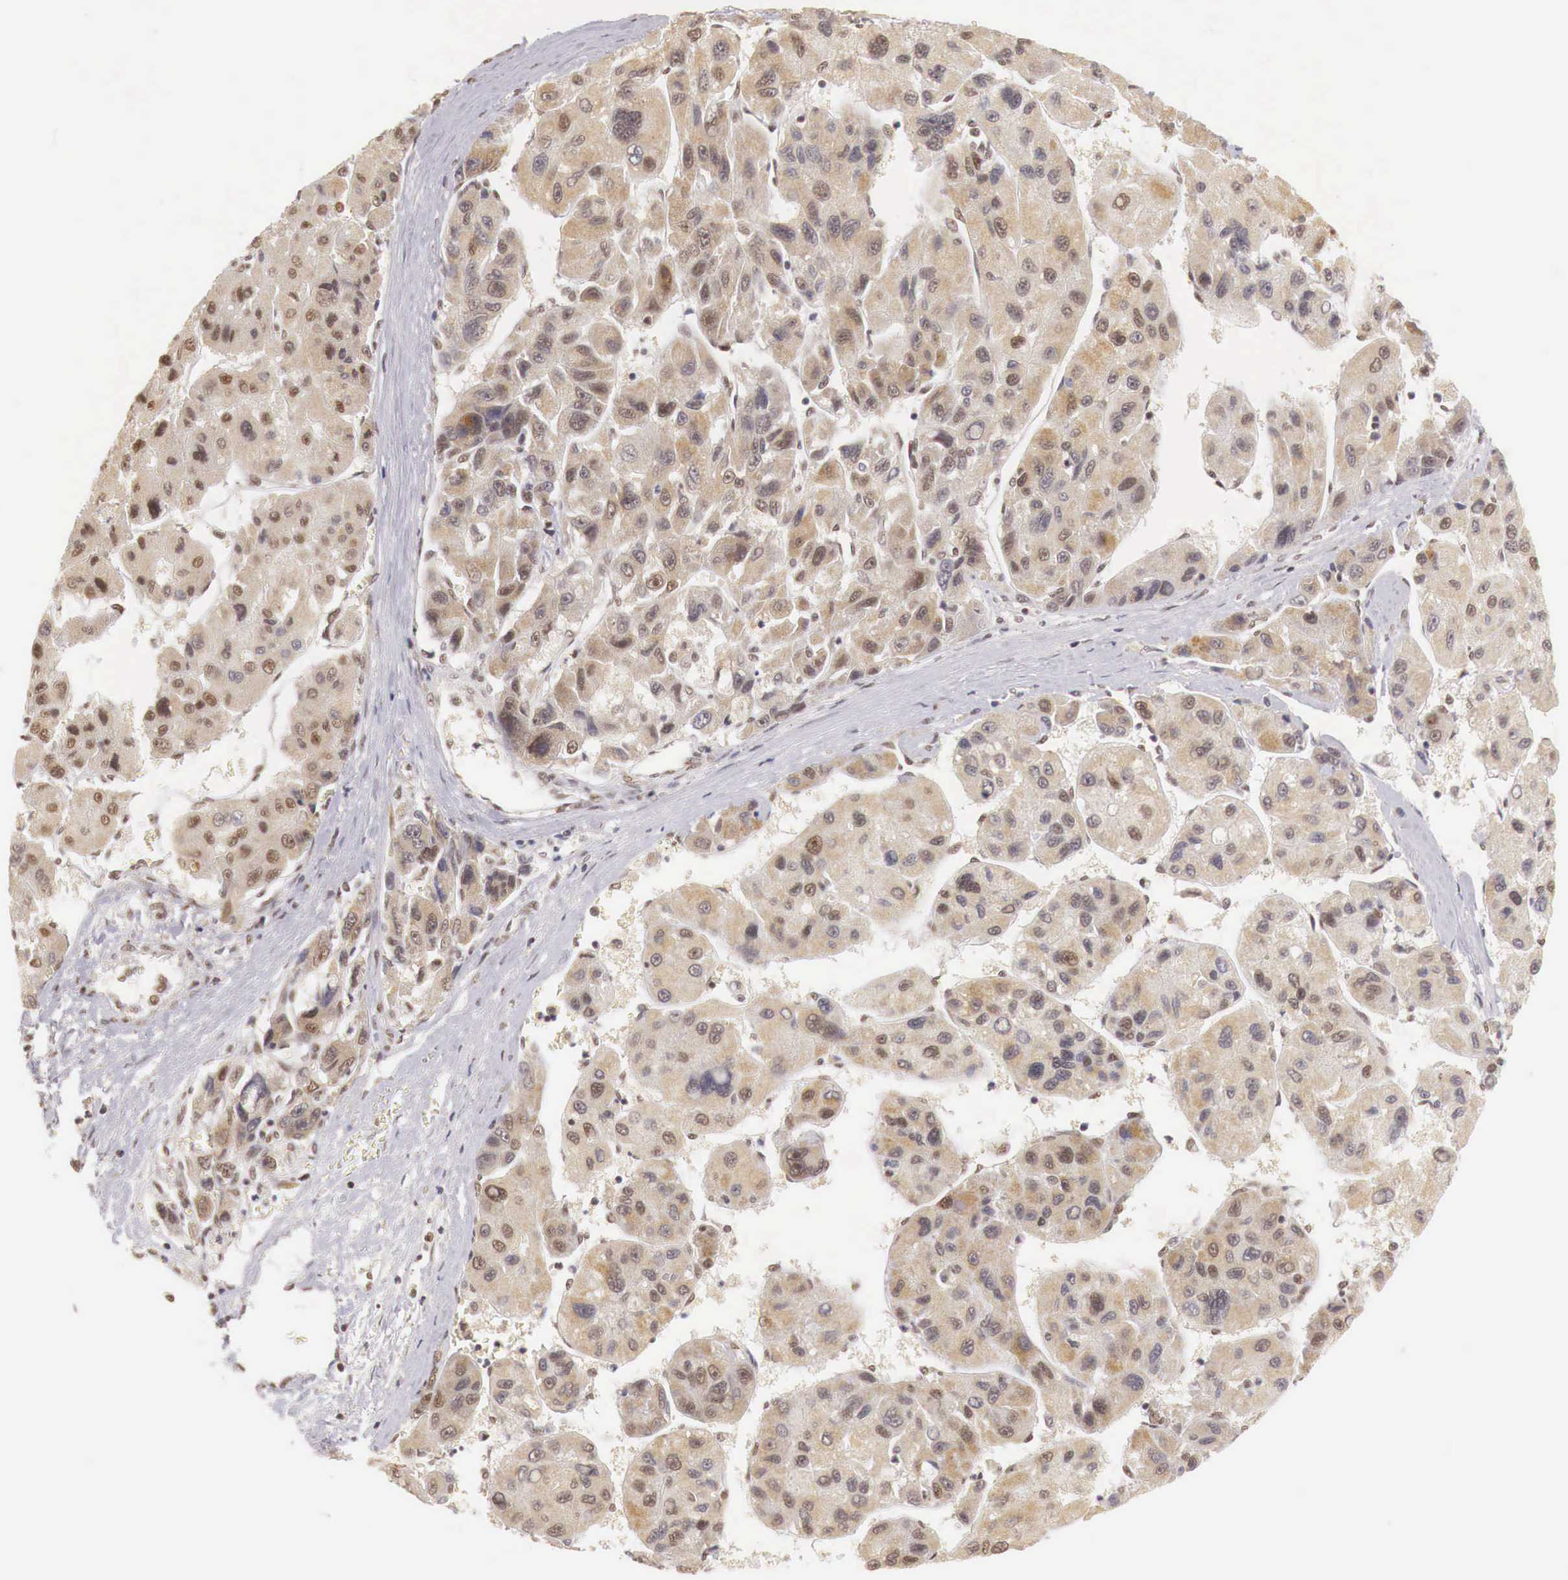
{"staining": {"intensity": "moderate", "quantity": ">75%", "location": "cytoplasmic/membranous,nuclear"}, "tissue": "liver cancer", "cell_type": "Tumor cells", "image_type": "cancer", "snomed": [{"axis": "morphology", "description": "Carcinoma, Hepatocellular, NOS"}, {"axis": "topography", "description": "Liver"}], "caption": "Protein analysis of liver cancer (hepatocellular carcinoma) tissue exhibits moderate cytoplasmic/membranous and nuclear positivity in about >75% of tumor cells. The staining was performed using DAB (3,3'-diaminobenzidine), with brown indicating positive protein expression. Nuclei are stained blue with hematoxylin.", "gene": "GPKOW", "patient": {"sex": "male", "age": 64}}